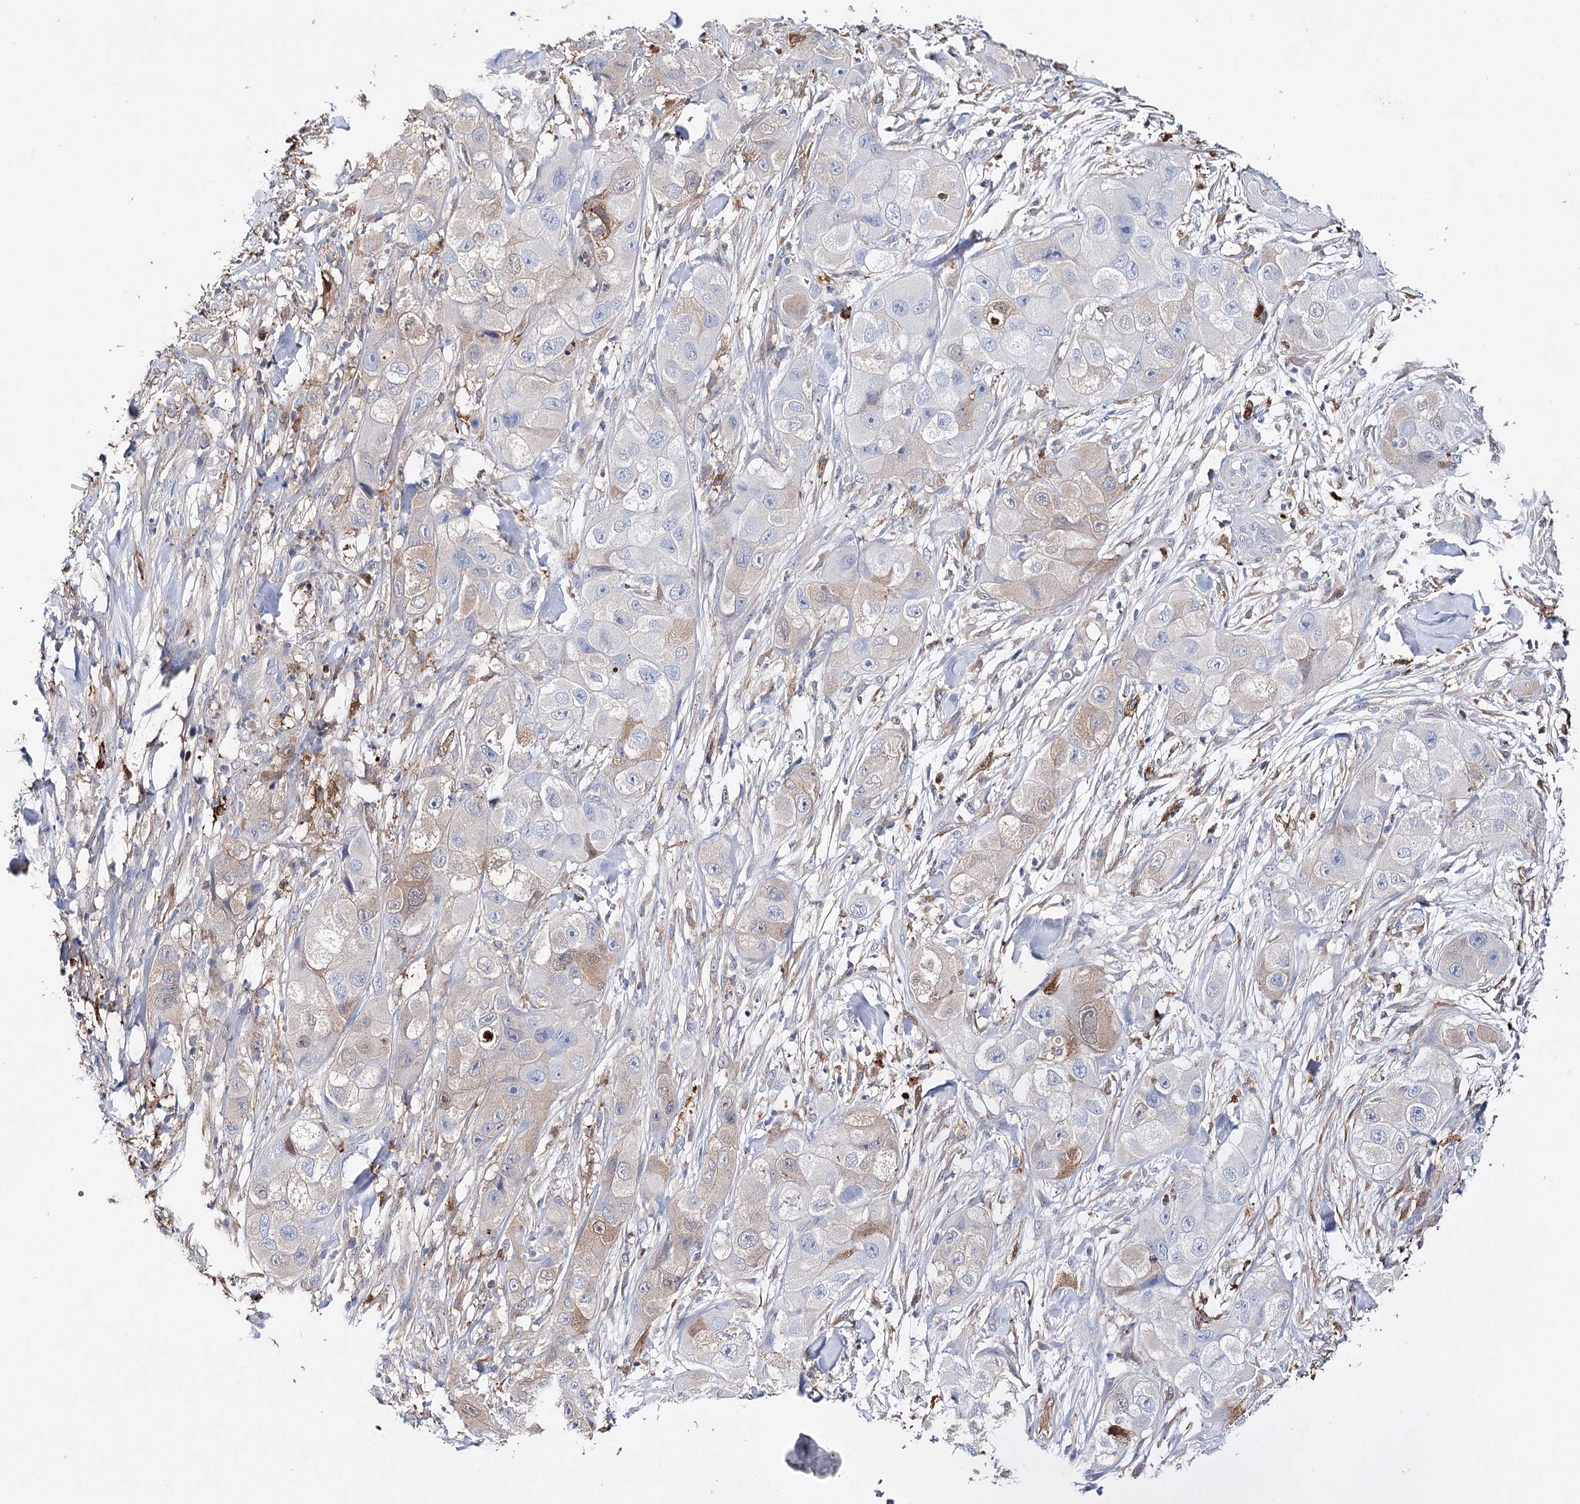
{"staining": {"intensity": "strong", "quantity": "<25%", "location": "cytoplasmic/membranous,nuclear"}, "tissue": "skin cancer", "cell_type": "Tumor cells", "image_type": "cancer", "snomed": [{"axis": "morphology", "description": "Squamous cell carcinoma, NOS"}, {"axis": "topography", "description": "Skin"}, {"axis": "topography", "description": "Subcutis"}], "caption": "The immunohistochemical stain labels strong cytoplasmic/membranous and nuclear staining in tumor cells of skin squamous cell carcinoma tissue.", "gene": "CFAP46", "patient": {"sex": "male", "age": 73}}